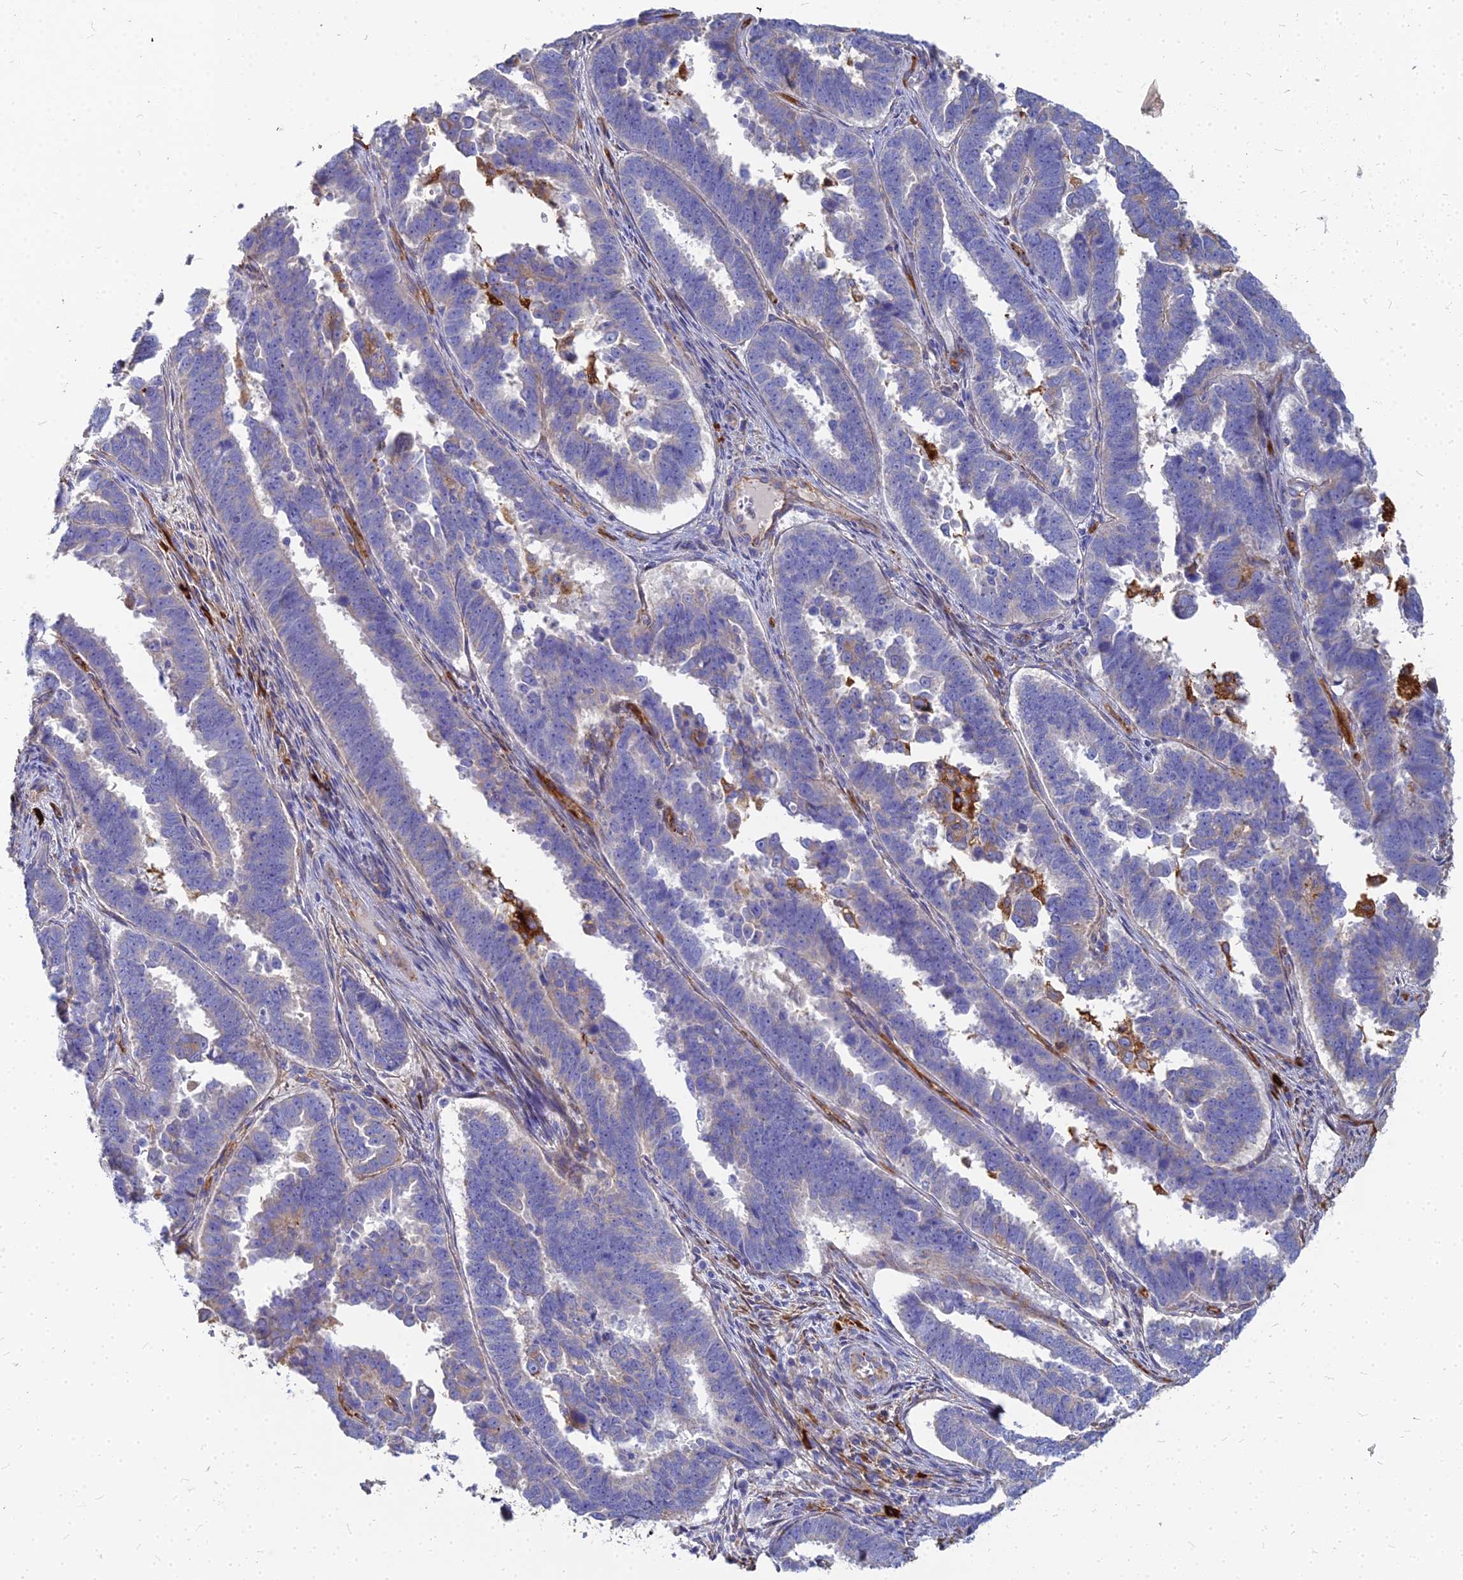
{"staining": {"intensity": "negative", "quantity": "none", "location": "none"}, "tissue": "endometrial cancer", "cell_type": "Tumor cells", "image_type": "cancer", "snomed": [{"axis": "morphology", "description": "Adenocarcinoma, NOS"}, {"axis": "topography", "description": "Endometrium"}], "caption": "Immunohistochemistry micrograph of endometrial cancer stained for a protein (brown), which displays no expression in tumor cells.", "gene": "VAT1", "patient": {"sex": "female", "age": 75}}